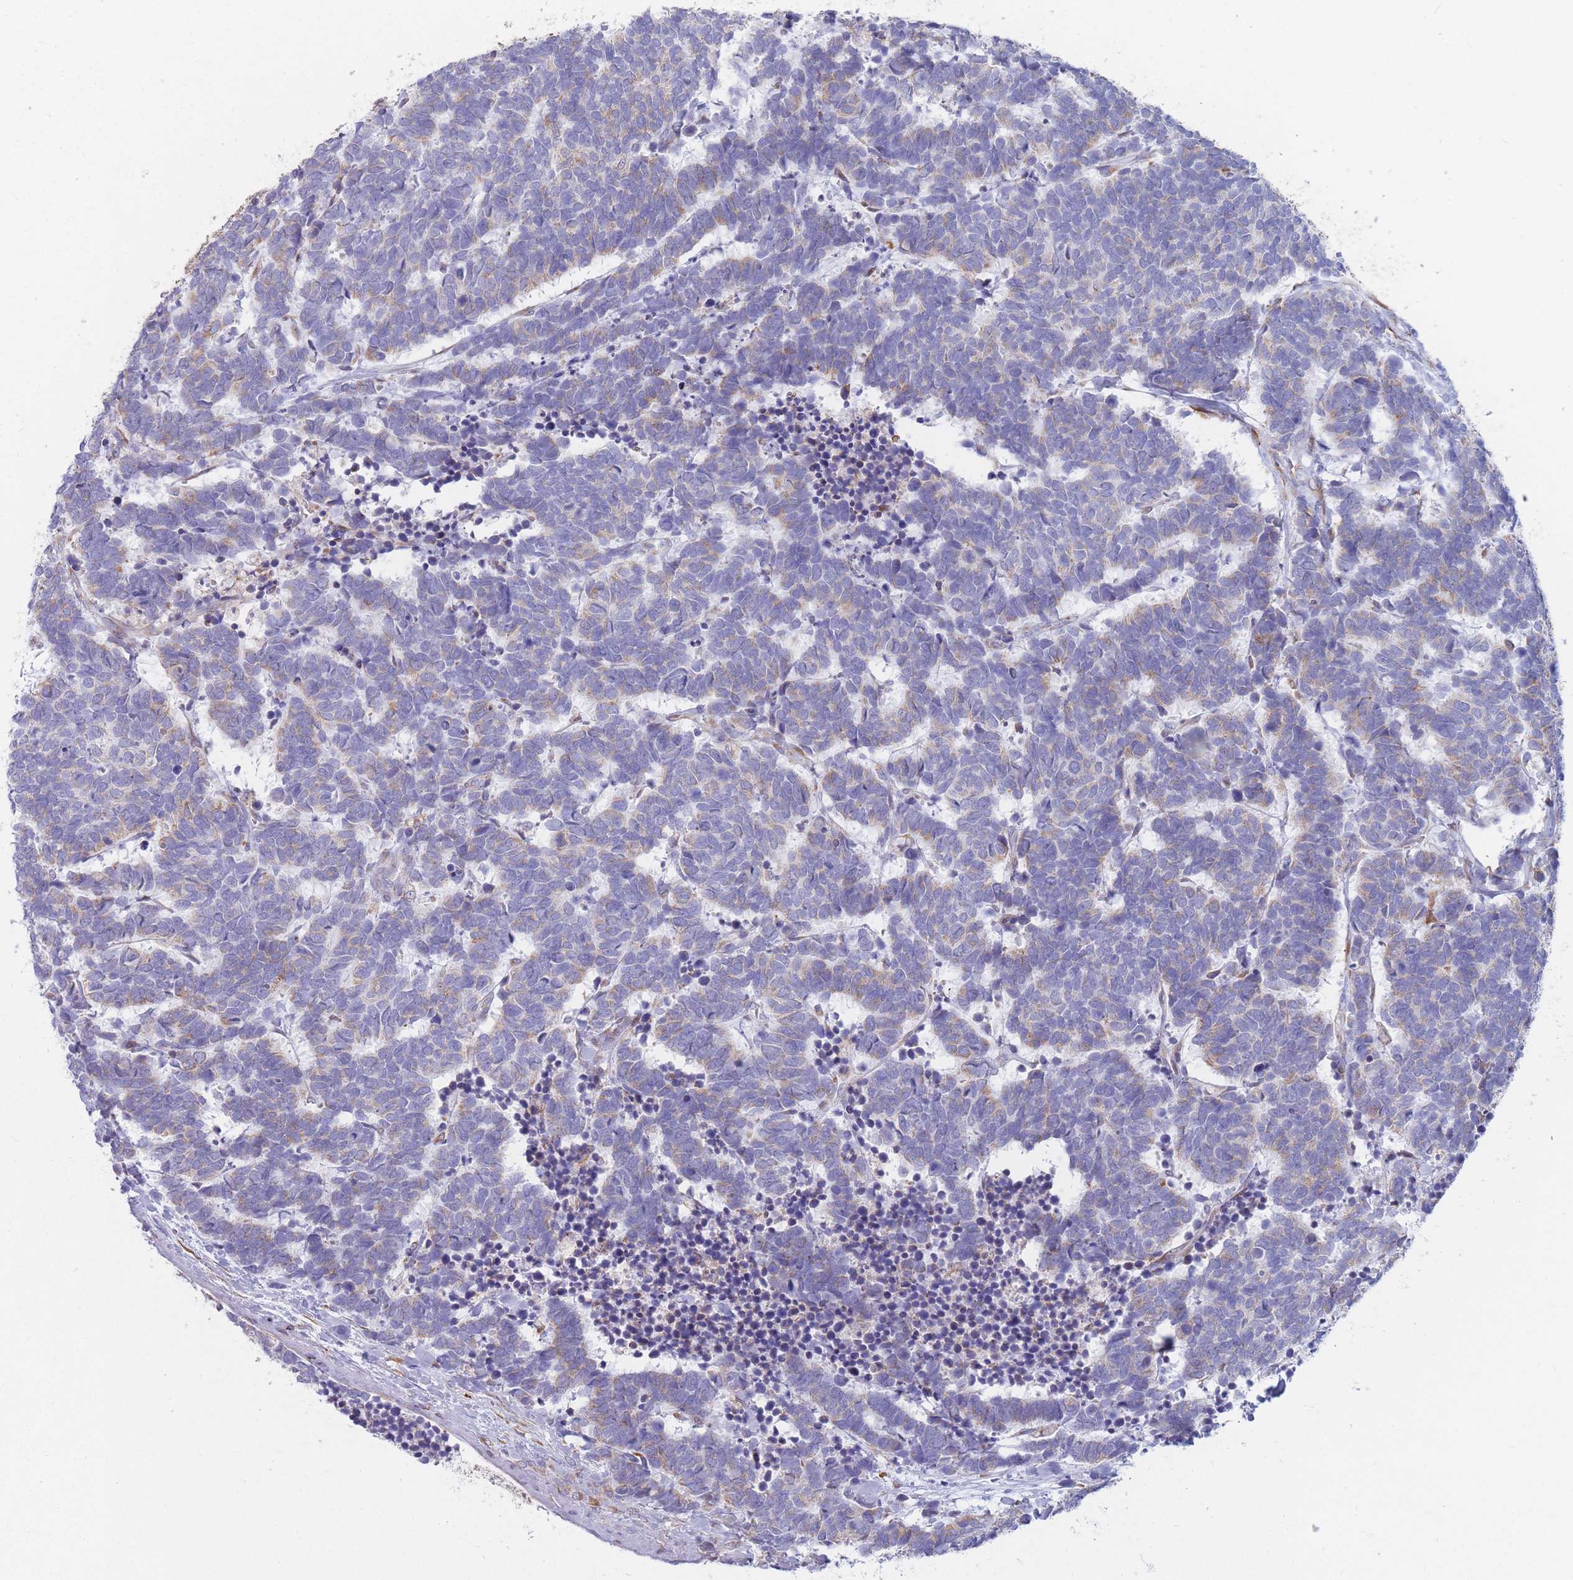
{"staining": {"intensity": "weak", "quantity": "<25%", "location": "cytoplasmic/membranous"}, "tissue": "carcinoid", "cell_type": "Tumor cells", "image_type": "cancer", "snomed": [{"axis": "morphology", "description": "Carcinoma, NOS"}, {"axis": "morphology", "description": "Carcinoid, malignant, NOS"}, {"axis": "topography", "description": "Urinary bladder"}], "caption": "Immunohistochemical staining of human carcinoid reveals no significant positivity in tumor cells.", "gene": "MRPL30", "patient": {"sex": "male", "age": 57}}